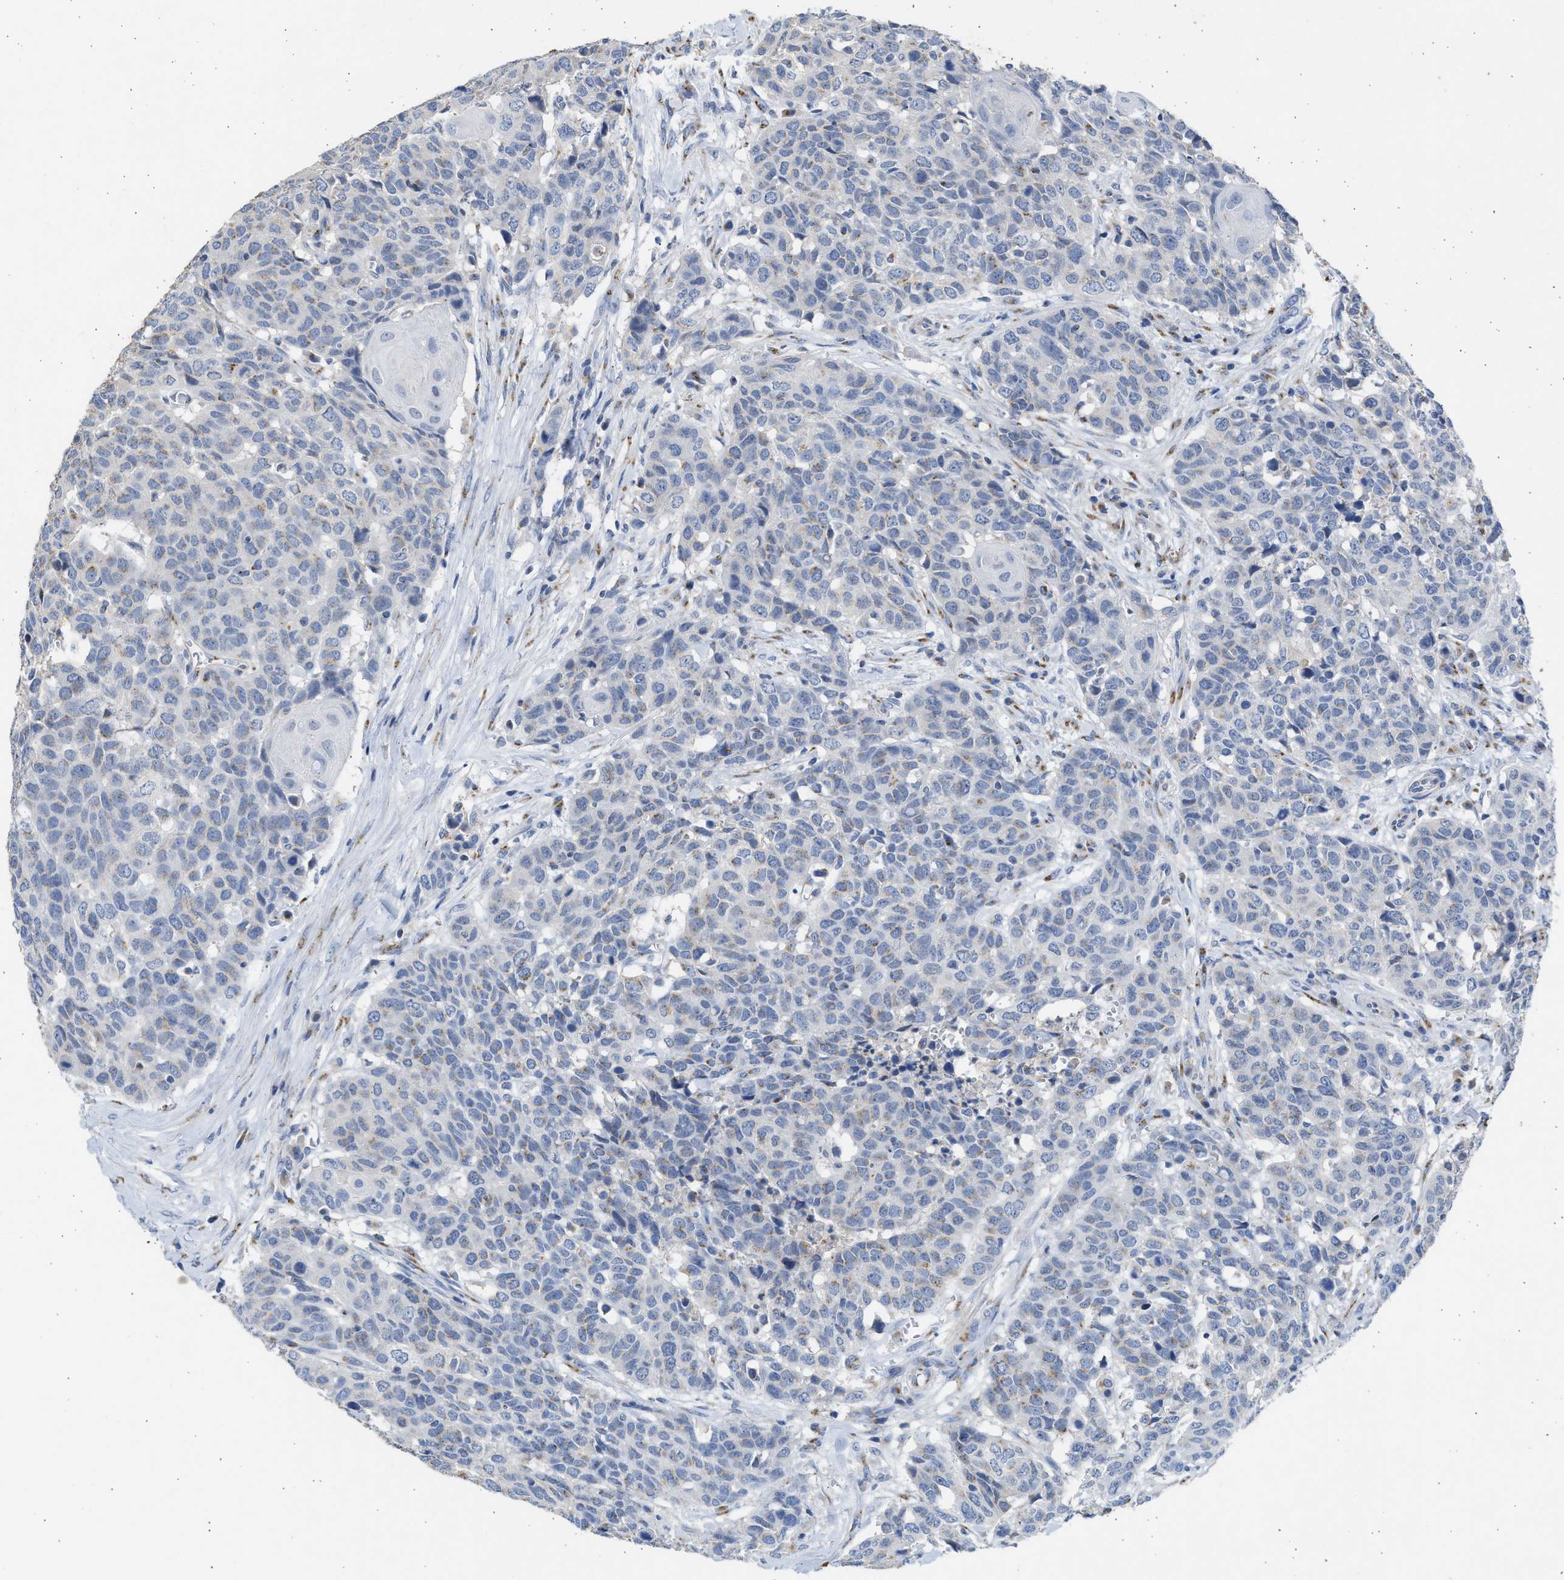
{"staining": {"intensity": "moderate", "quantity": "<25%", "location": "cytoplasmic/membranous"}, "tissue": "head and neck cancer", "cell_type": "Tumor cells", "image_type": "cancer", "snomed": [{"axis": "morphology", "description": "Squamous cell carcinoma, NOS"}, {"axis": "topography", "description": "Head-Neck"}], "caption": "High-power microscopy captured an IHC micrograph of head and neck squamous cell carcinoma, revealing moderate cytoplasmic/membranous expression in approximately <25% of tumor cells.", "gene": "IPO8", "patient": {"sex": "male", "age": 66}}